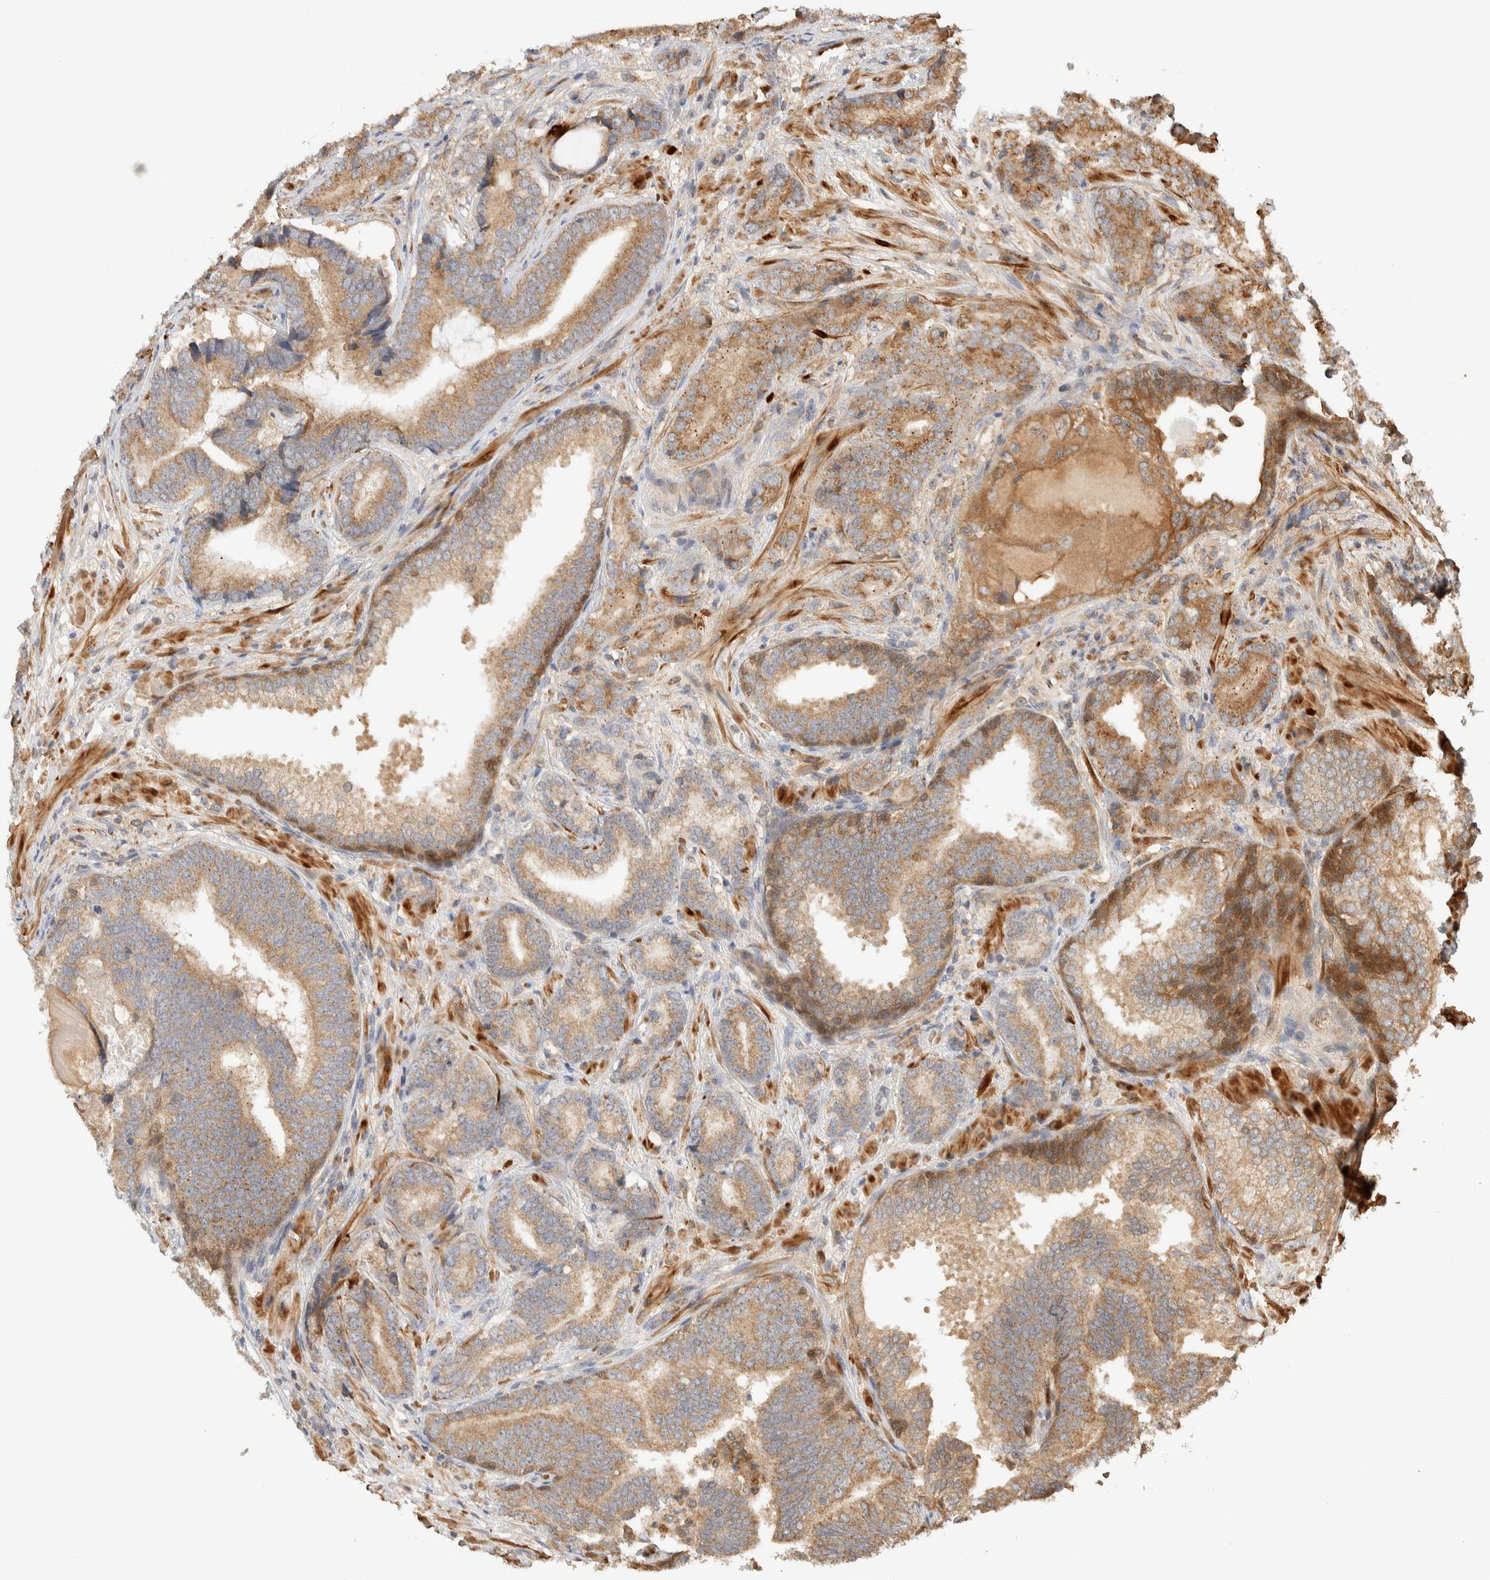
{"staining": {"intensity": "moderate", "quantity": ">75%", "location": "cytoplasmic/membranous"}, "tissue": "prostate cancer", "cell_type": "Tumor cells", "image_type": "cancer", "snomed": [{"axis": "morphology", "description": "Adenocarcinoma, High grade"}, {"axis": "topography", "description": "Prostate"}], "caption": "Immunohistochemical staining of human prostate cancer (high-grade adenocarcinoma) reveals medium levels of moderate cytoplasmic/membranous protein positivity in approximately >75% of tumor cells.", "gene": "TTI2", "patient": {"sex": "male", "age": 55}}